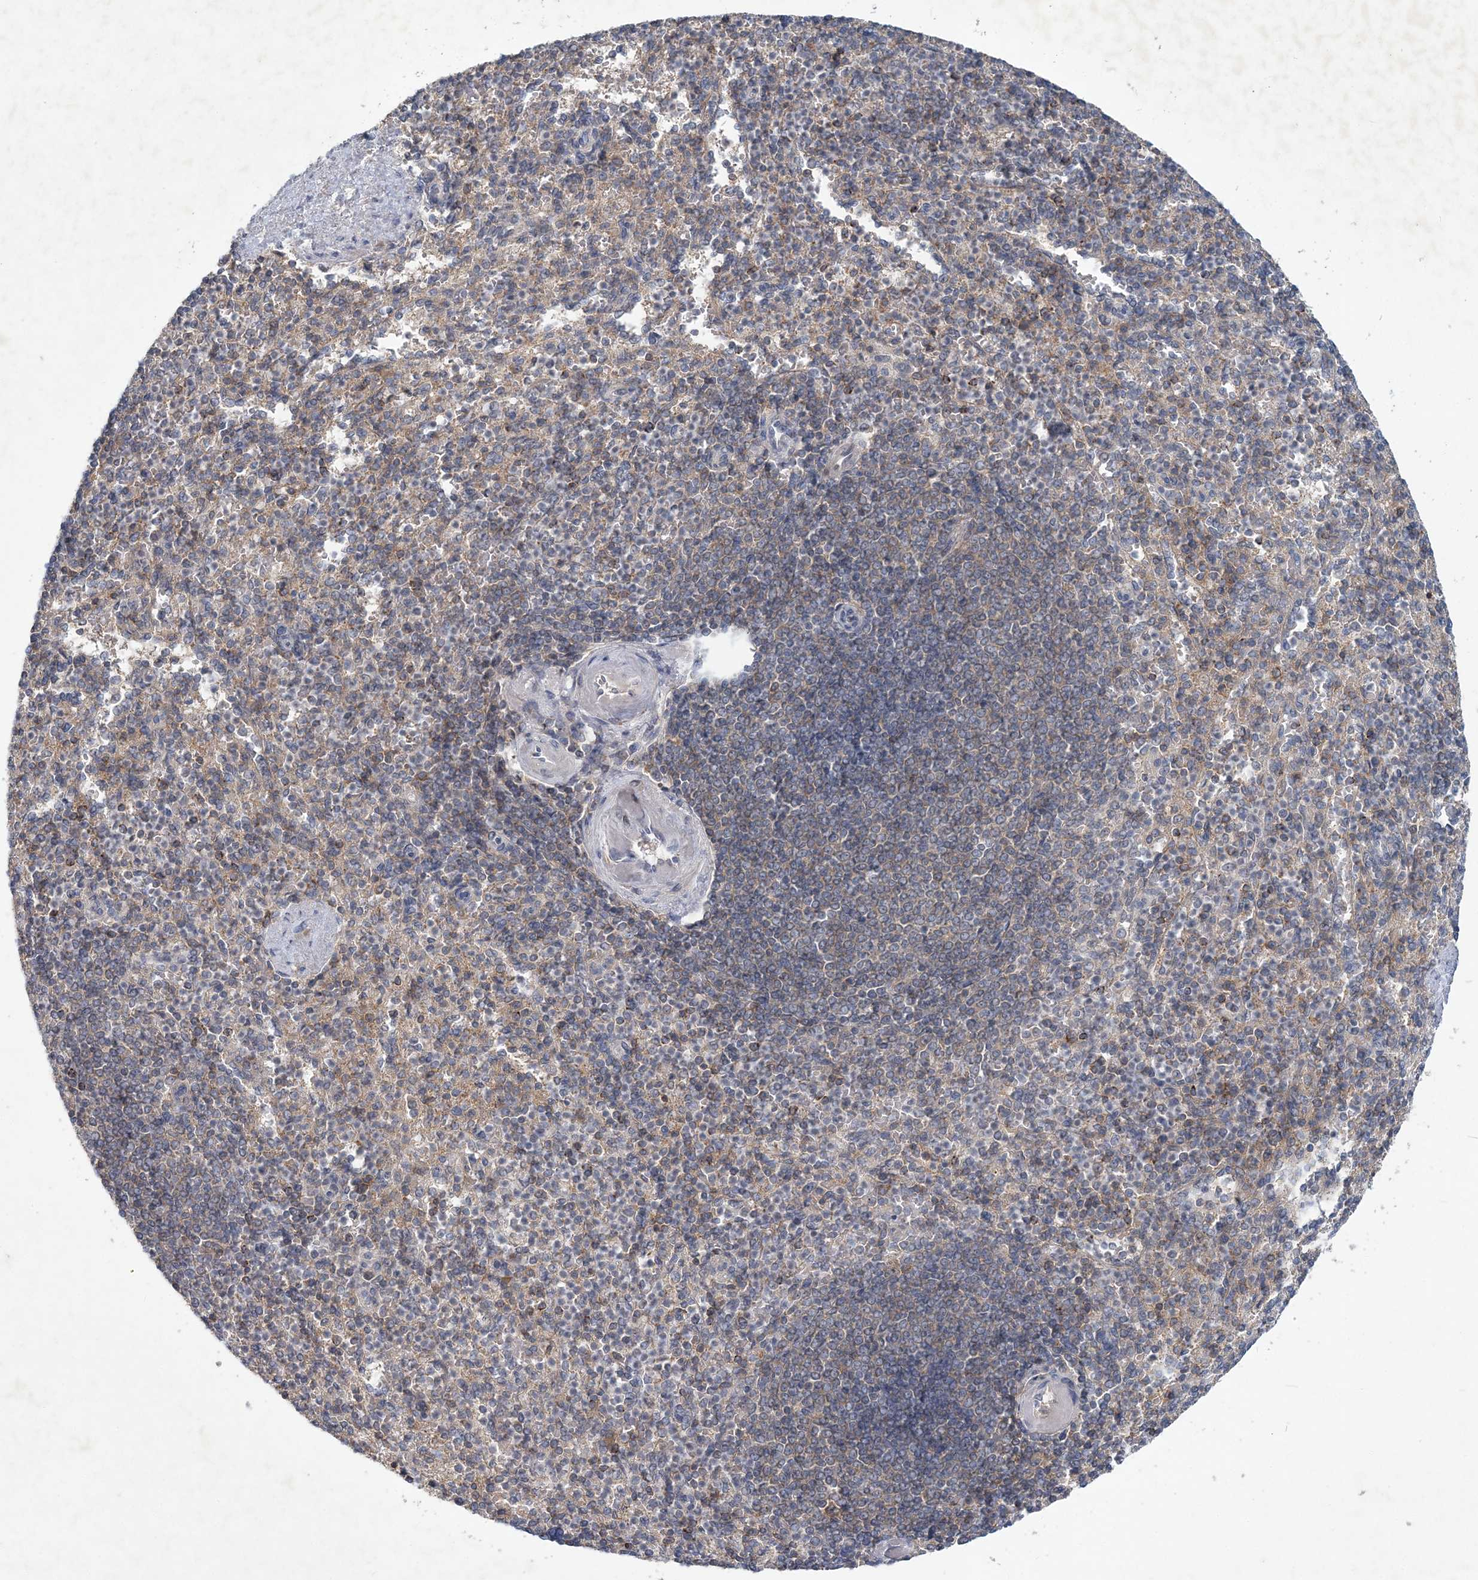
{"staining": {"intensity": "weak", "quantity": "25%-75%", "location": "cytoplasmic/membranous"}, "tissue": "spleen", "cell_type": "Cells in red pulp", "image_type": "normal", "snomed": [{"axis": "morphology", "description": "Normal tissue, NOS"}, {"axis": "topography", "description": "Spleen"}], "caption": "This histopathology image shows benign spleen stained with IHC to label a protein in brown. The cytoplasmic/membranous of cells in red pulp show weak positivity for the protein. Nuclei are counter-stained blue.", "gene": "RNF25", "patient": {"sex": "female", "age": 74}}